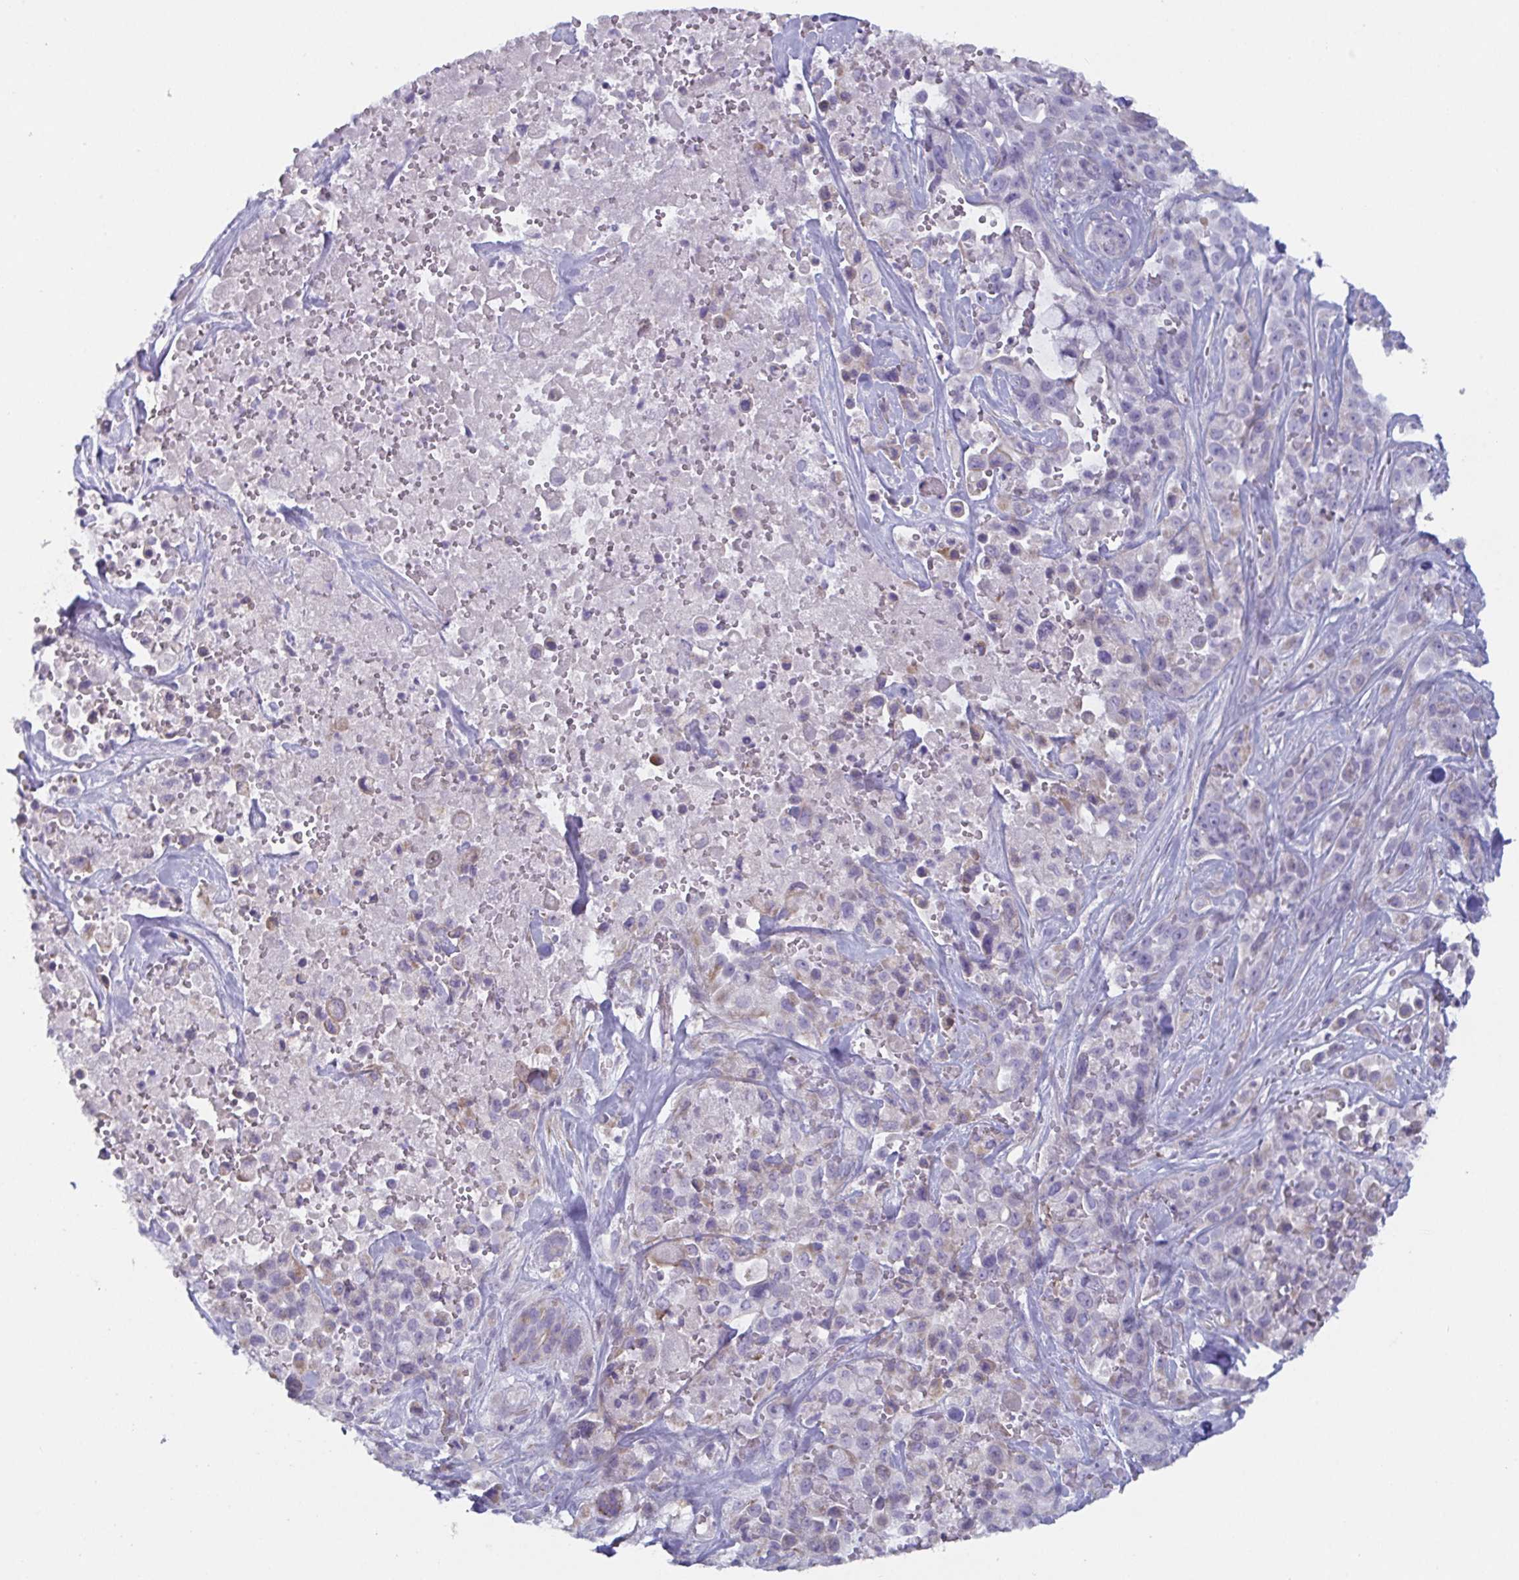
{"staining": {"intensity": "negative", "quantity": "none", "location": "none"}, "tissue": "pancreatic cancer", "cell_type": "Tumor cells", "image_type": "cancer", "snomed": [{"axis": "morphology", "description": "Adenocarcinoma, NOS"}, {"axis": "topography", "description": "Pancreas"}], "caption": "Tumor cells are negative for brown protein staining in pancreatic adenocarcinoma.", "gene": "OR5P3", "patient": {"sex": "male", "age": 44}}